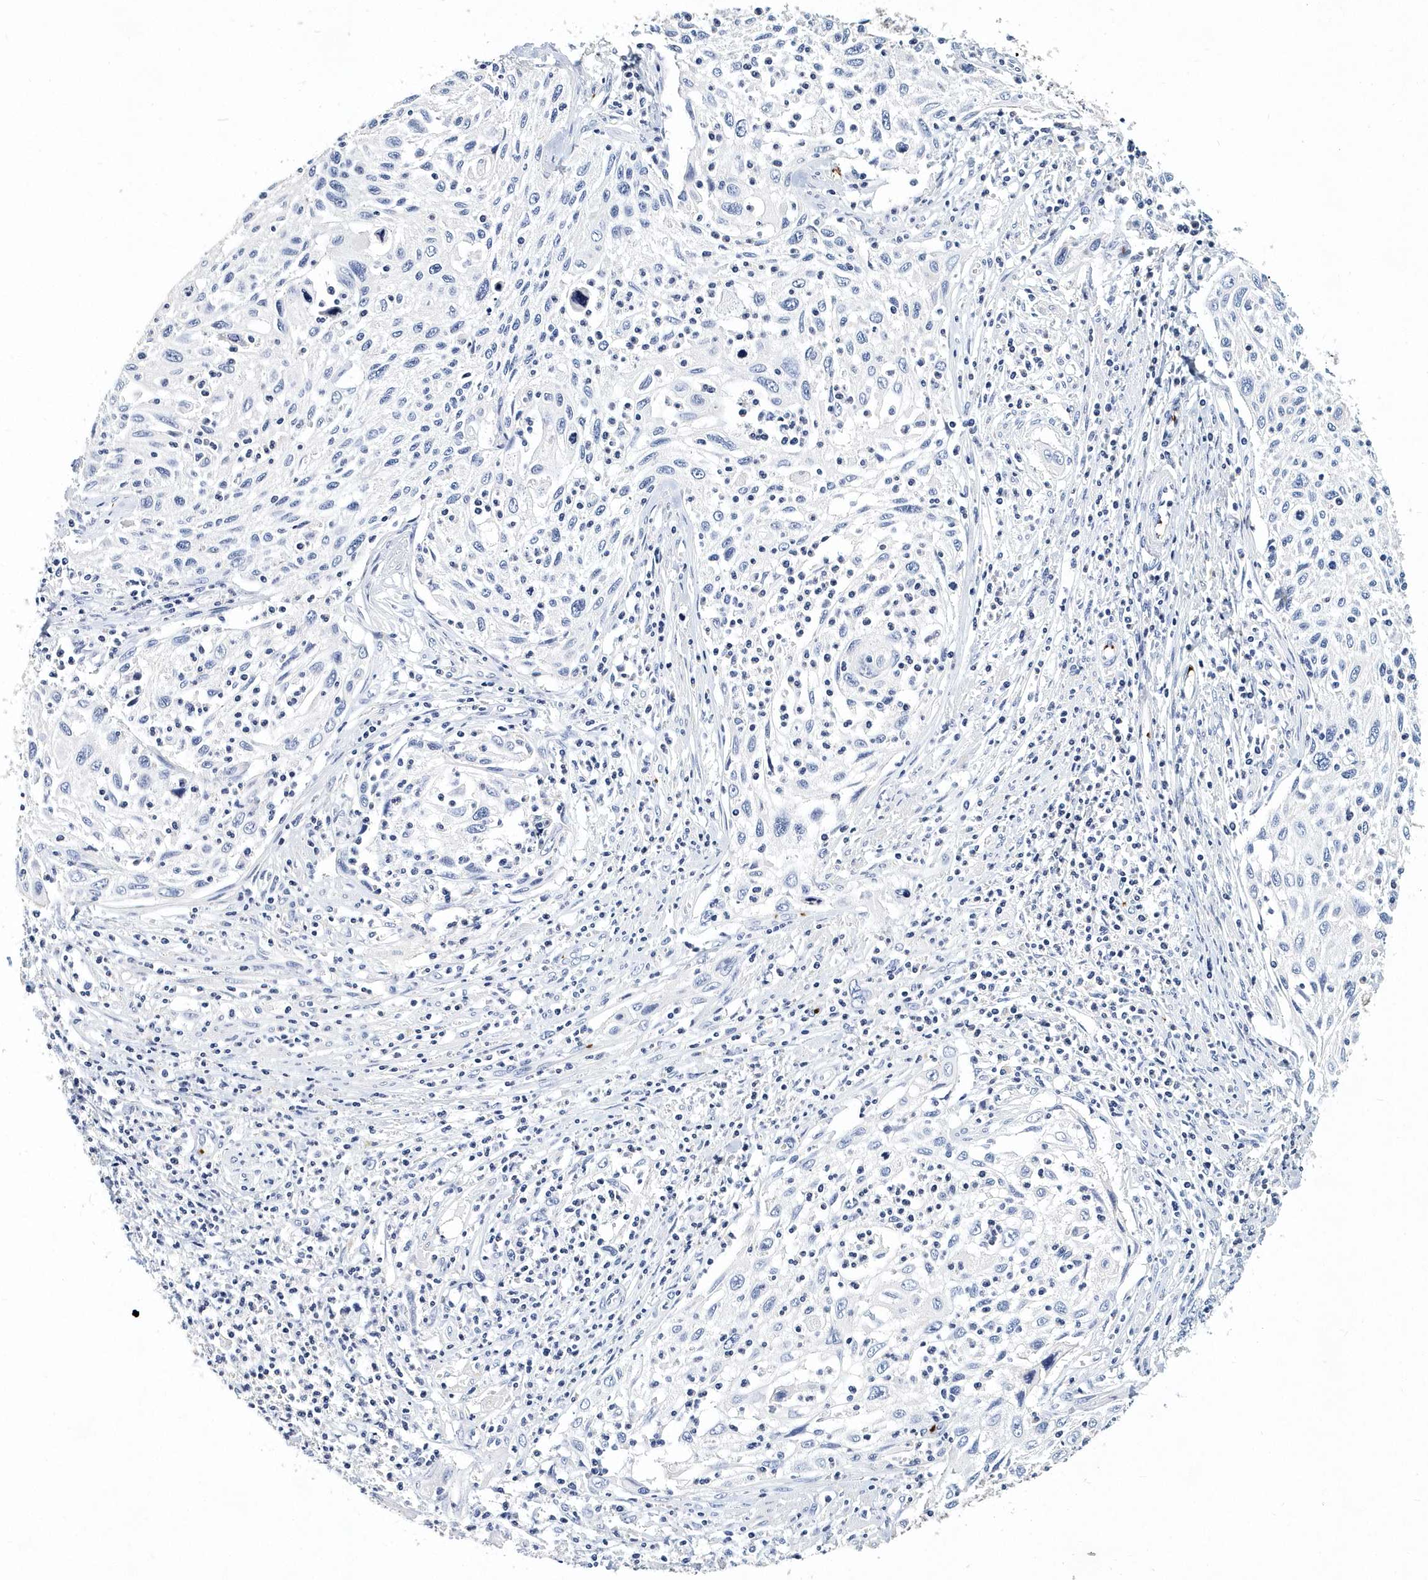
{"staining": {"intensity": "negative", "quantity": "none", "location": "none"}, "tissue": "cervical cancer", "cell_type": "Tumor cells", "image_type": "cancer", "snomed": [{"axis": "morphology", "description": "Squamous cell carcinoma, NOS"}, {"axis": "topography", "description": "Cervix"}], "caption": "Protein analysis of cervical cancer shows no significant positivity in tumor cells.", "gene": "ITGA2B", "patient": {"sex": "female", "age": 70}}